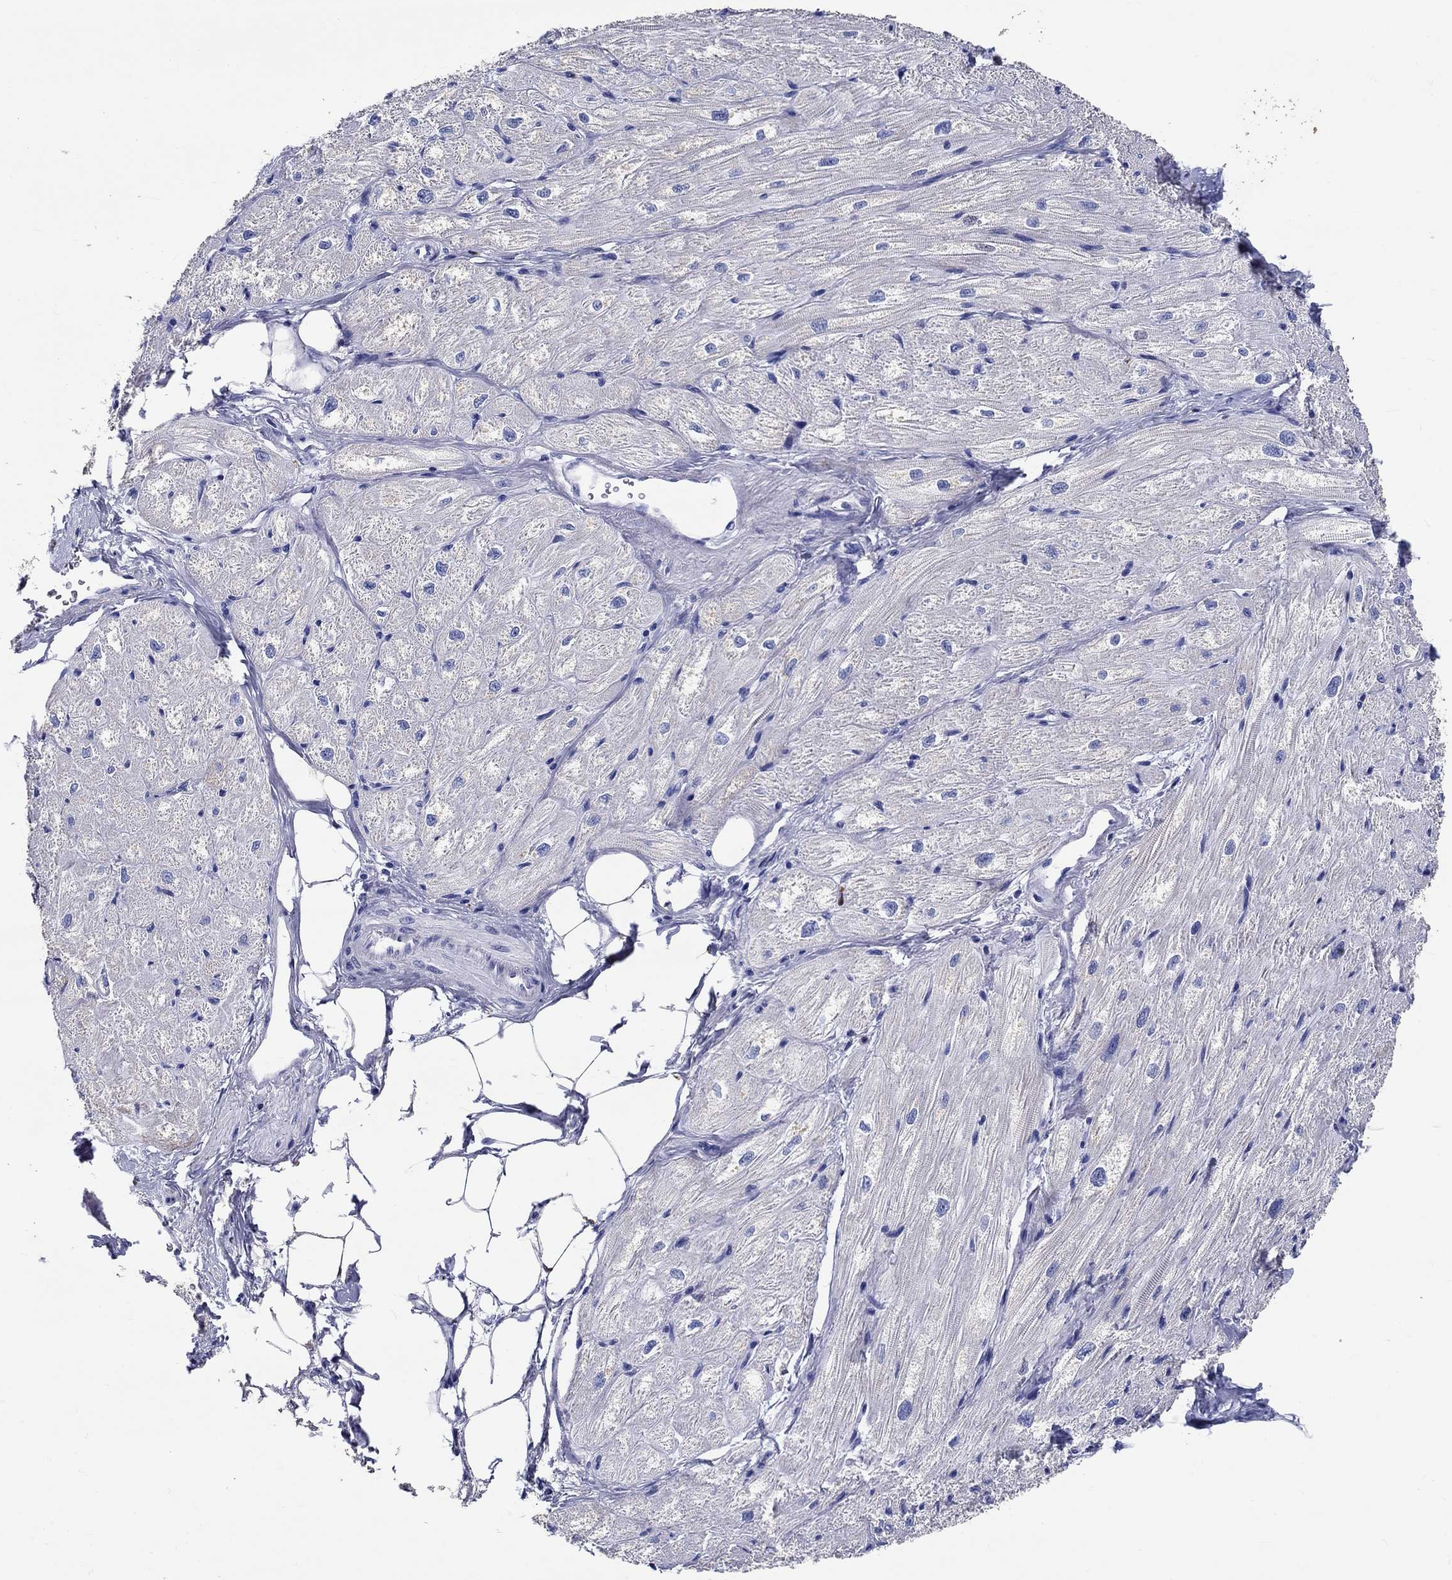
{"staining": {"intensity": "negative", "quantity": "none", "location": "none"}, "tissue": "heart muscle", "cell_type": "Cardiomyocytes", "image_type": "normal", "snomed": [{"axis": "morphology", "description": "Normal tissue, NOS"}, {"axis": "topography", "description": "Heart"}], "caption": "This histopathology image is of benign heart muscle stained with IHC to label a protein in brown with the nuclei are counter-stained blue. There is no expression in cardiomyocytes.", "gene": "EPX", "patient": {"sex": "male", "age": 57}}